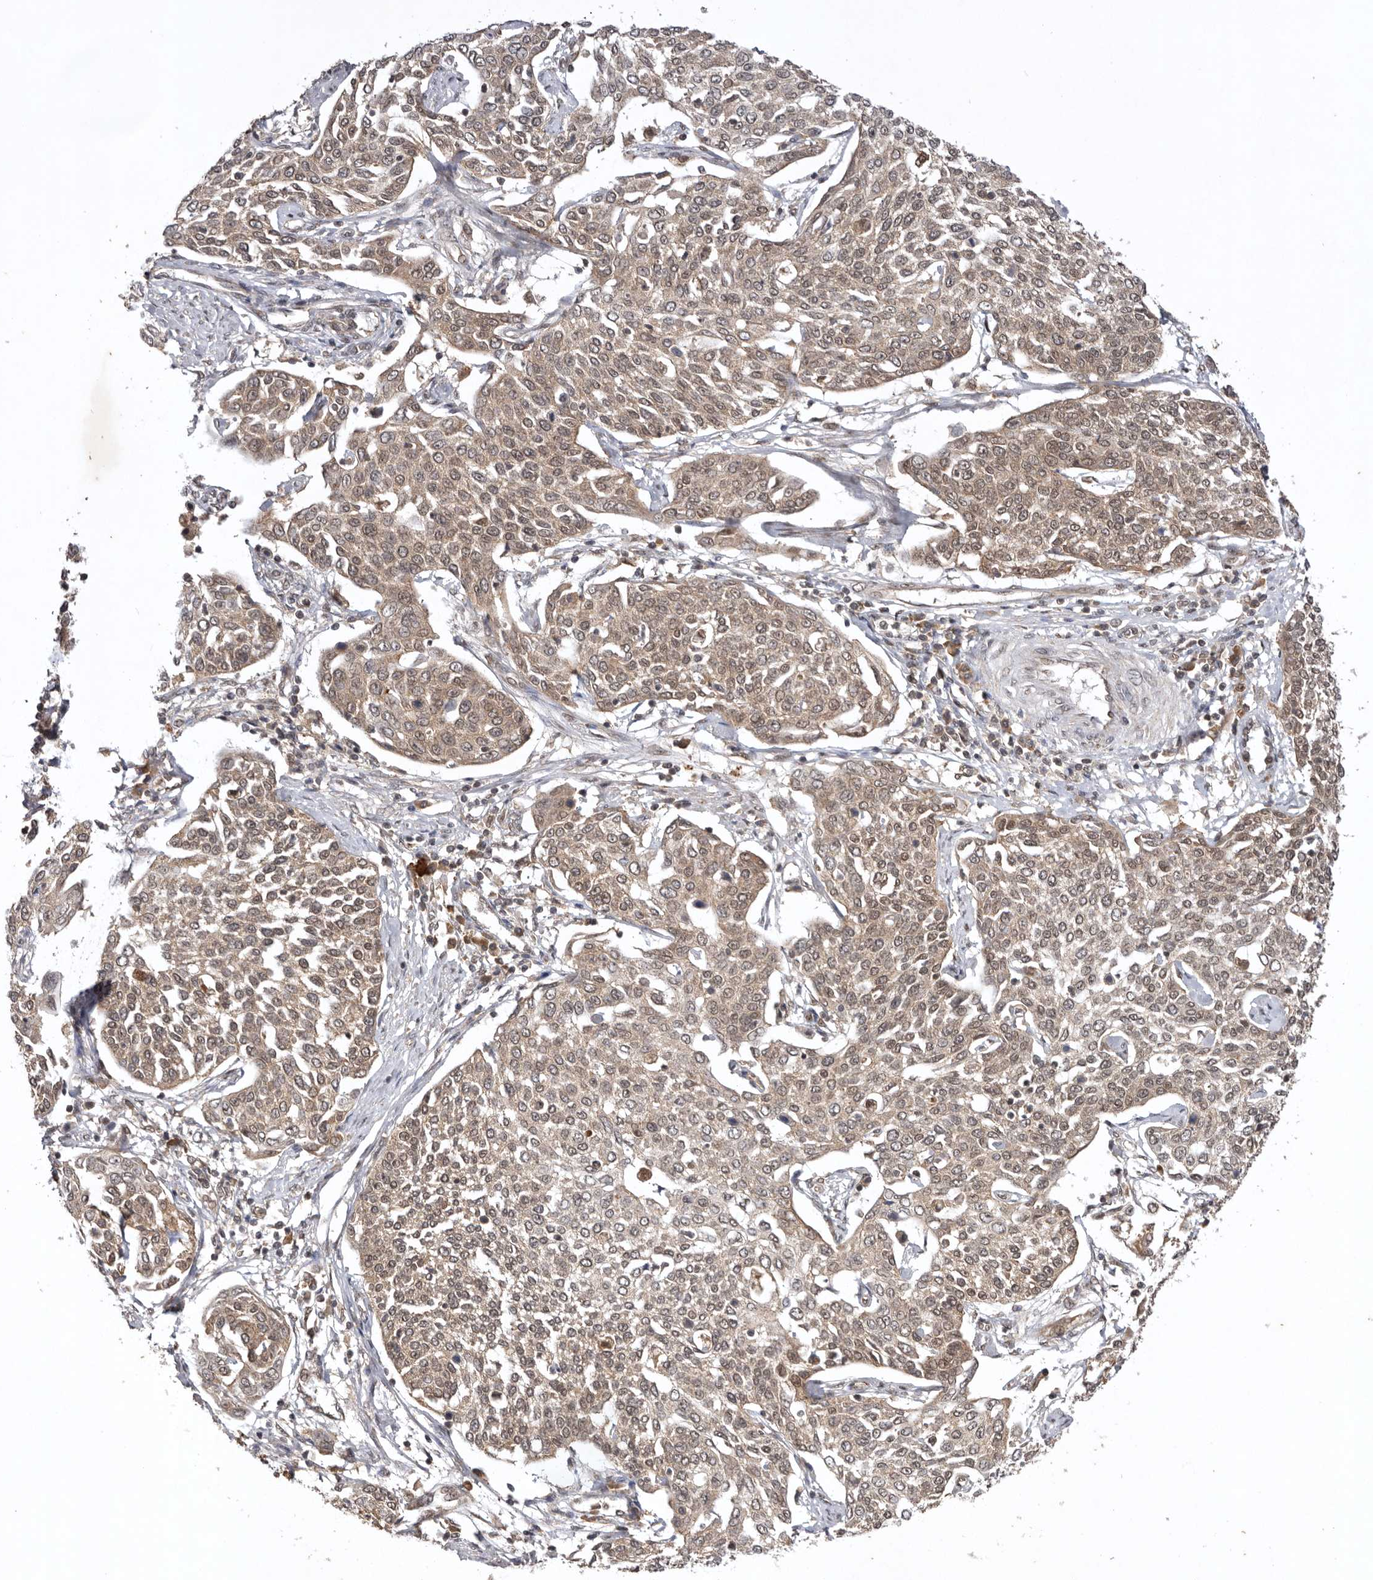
{"staining": {"intensity": "weak", "quantity": ">75%", "location": "cytoplasmic/membranous,nuclear"}, "tissue": "cervical cancer", "cell_type": "Tumor cells", "image_type": "cancer", "snomed": [{"axis": "morphology", "description": "Squamous cell carcinoma, NOS"}, {"axis": "topography", "description": "Cervix"}], "caption": "Immunohistochemistry (IHC) (DAB (3,3'-diaminobenzidine)) staining of human cervical squamous cell carcinoma shows weak cytoplasmic/membranous and nuclear protein positivity in approximately >75% of tumor cells. The protein is shown in brown color, while the nuclei are stained blue.", "gene": "TARS2", "patient": {"sex": "female", "age": 34}}